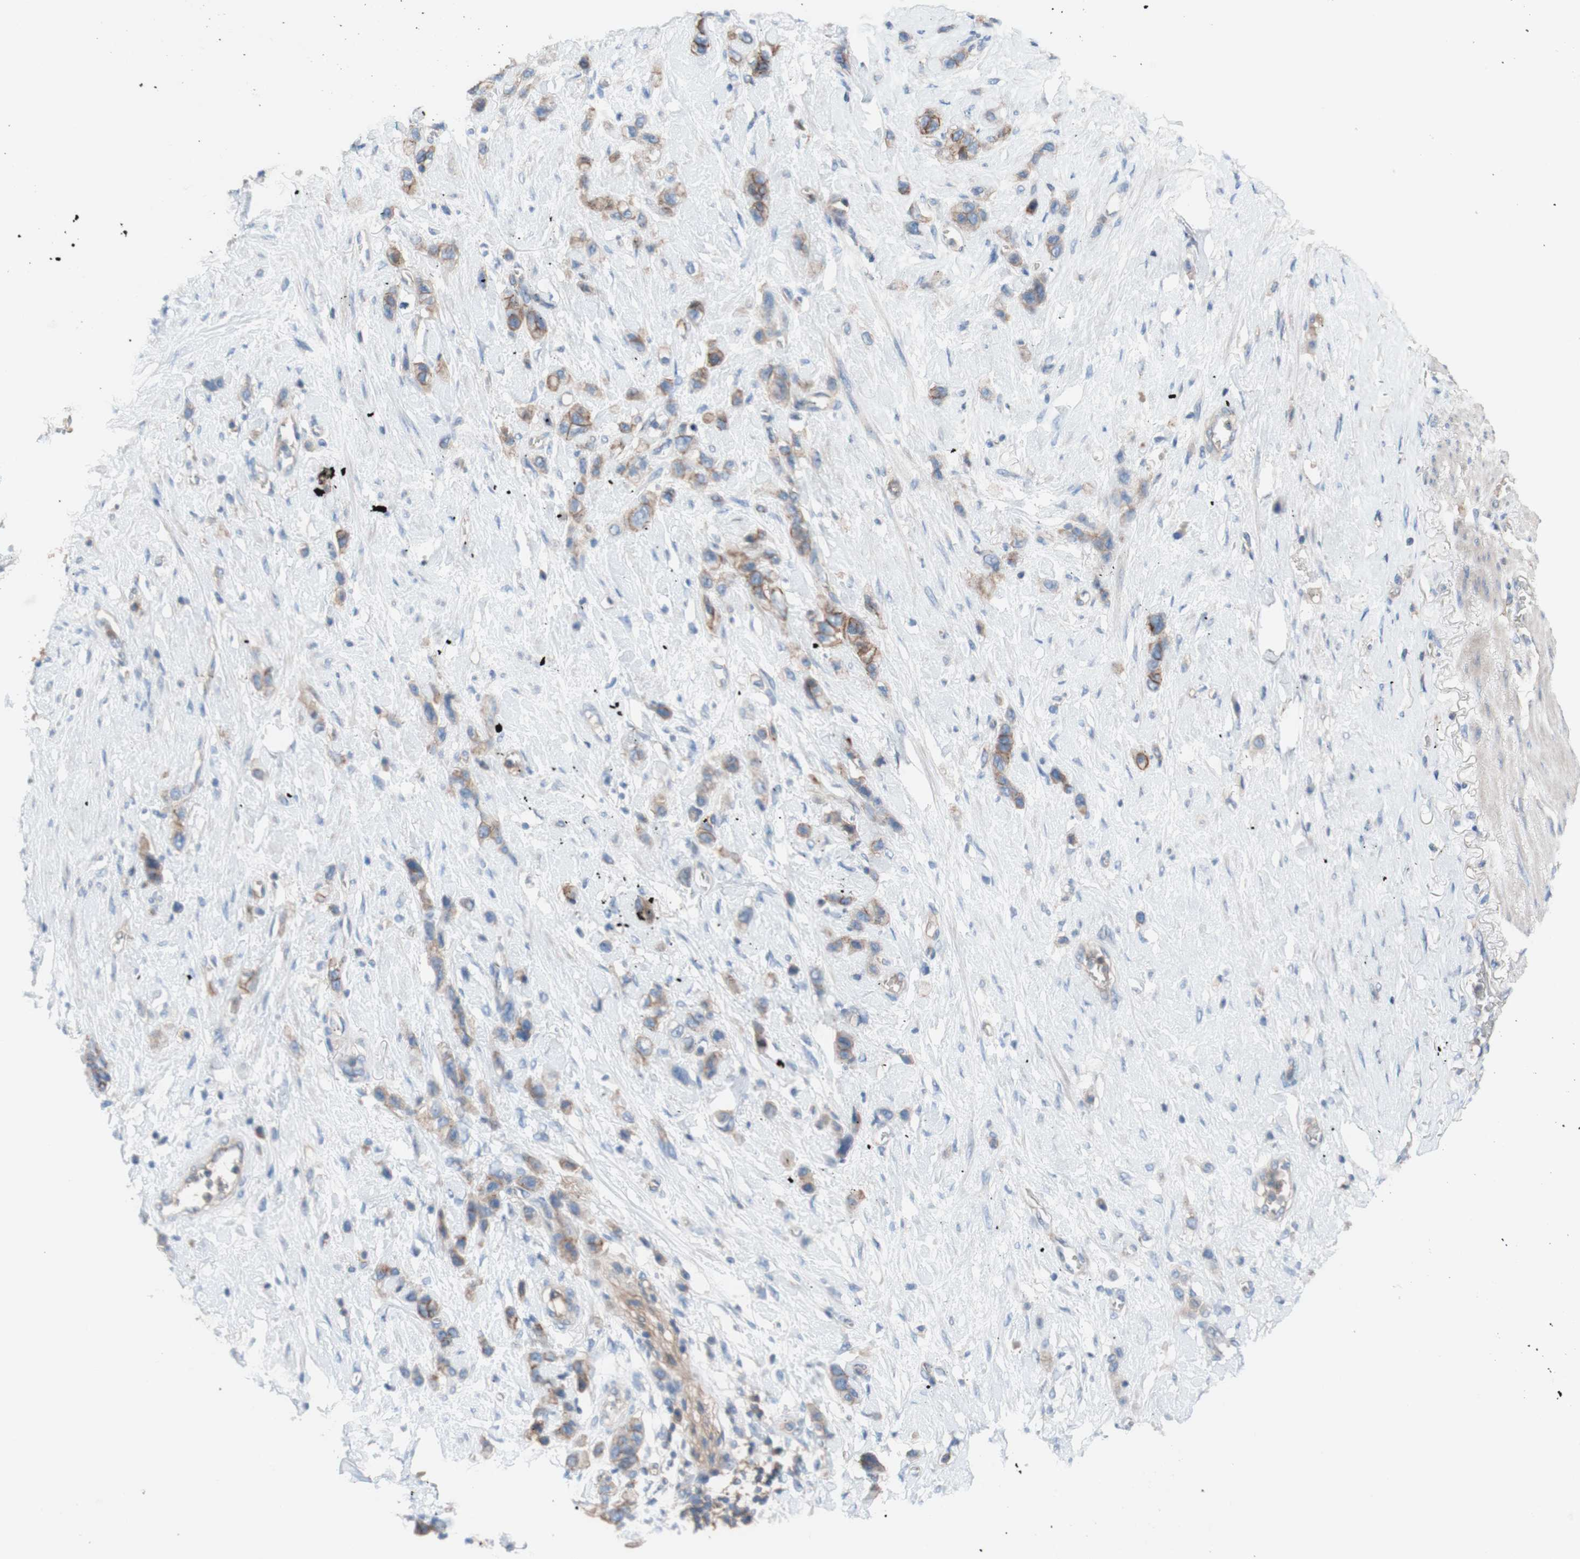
{"staining": {"intensity": "weak", "quantity": "25%-75%", "location": "cytoplasmic/membranous"}, "tissue": "stomach cancer", "cell_type": "Tumor cells", "image_type": "cancer", "snomed": [{"axis": "morphology", "description": "Adenocarcinoma, NOS"}, {"axis": "morphology", "description": "Adenocarcinoma, High grade"}, {"axis": "topography", "description": "Stomach, upper"}, {"axis": "topography", "description": "Stomach, lower"}], "caption": "Adenocarcinoma (high-grade) (stomach) tissue demonstrates weak cytoplasmic/membranous expression in approximately 25%-75% of tumor cells, visualized by immunohistochemistry.", "gene": "CD46", "patient": {"sex": "female", "age": 65}}